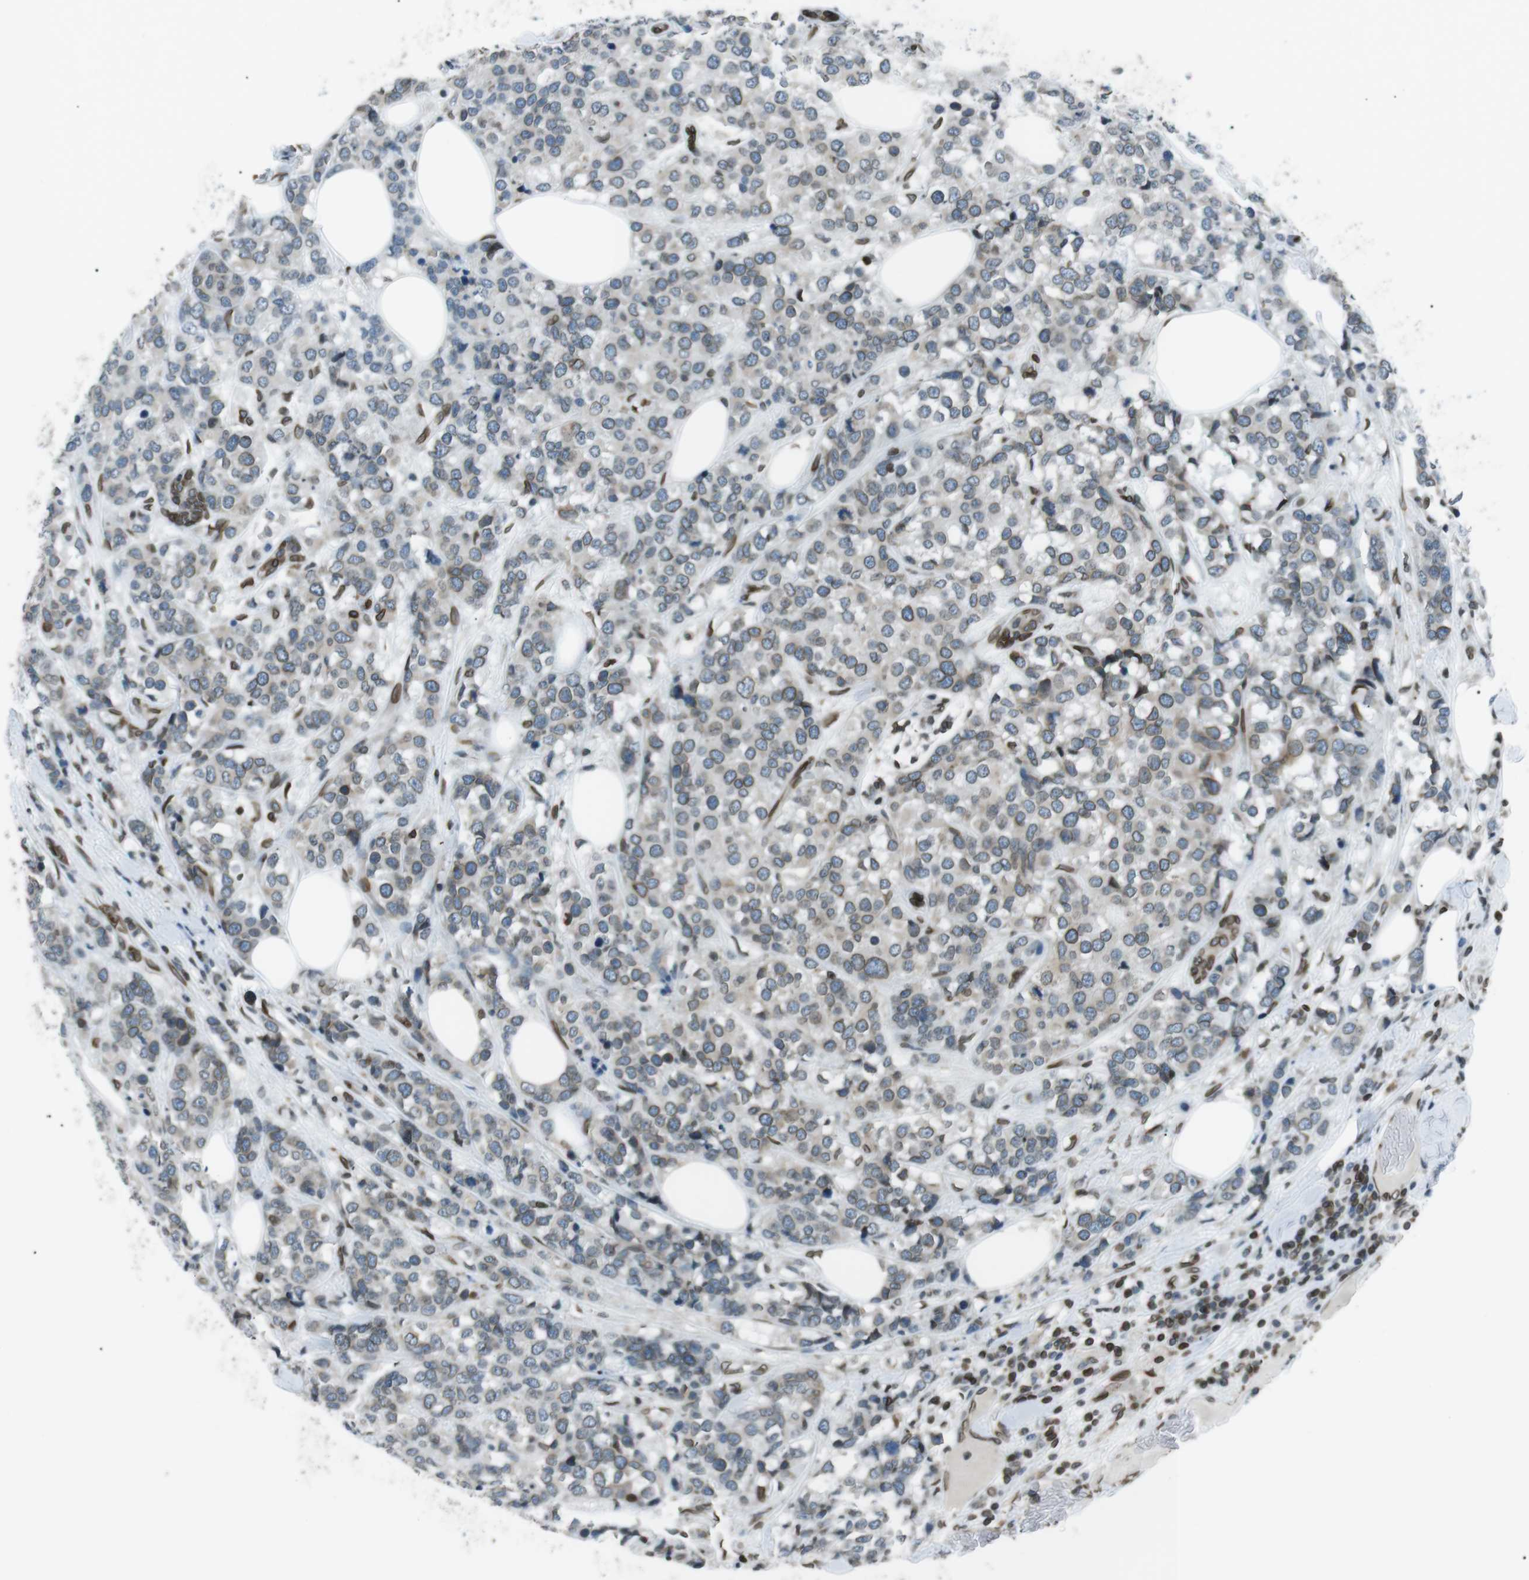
{"staining": {"intensity": "weak", "quantity": ">75%", "location": "cytoplasmic/membranous,nuclear"}, "tissue": "breast cancer", "cell_type": "Tumor cells", "image_type": "cancer", "snomed": [{"axis": "morphology", "description": "Lobular carcinoma"}, {"axis": "topography", "description": "Breast"}], "caption": "Human breast cancer (lobular carcinoma) stained for a protein (brown) displays weak cytoplasmic/membranous and nuclear positive staining in about >75% of tumor cells.", "gene": "TMX4", "patient": {"sex": "female", "age": 59}}